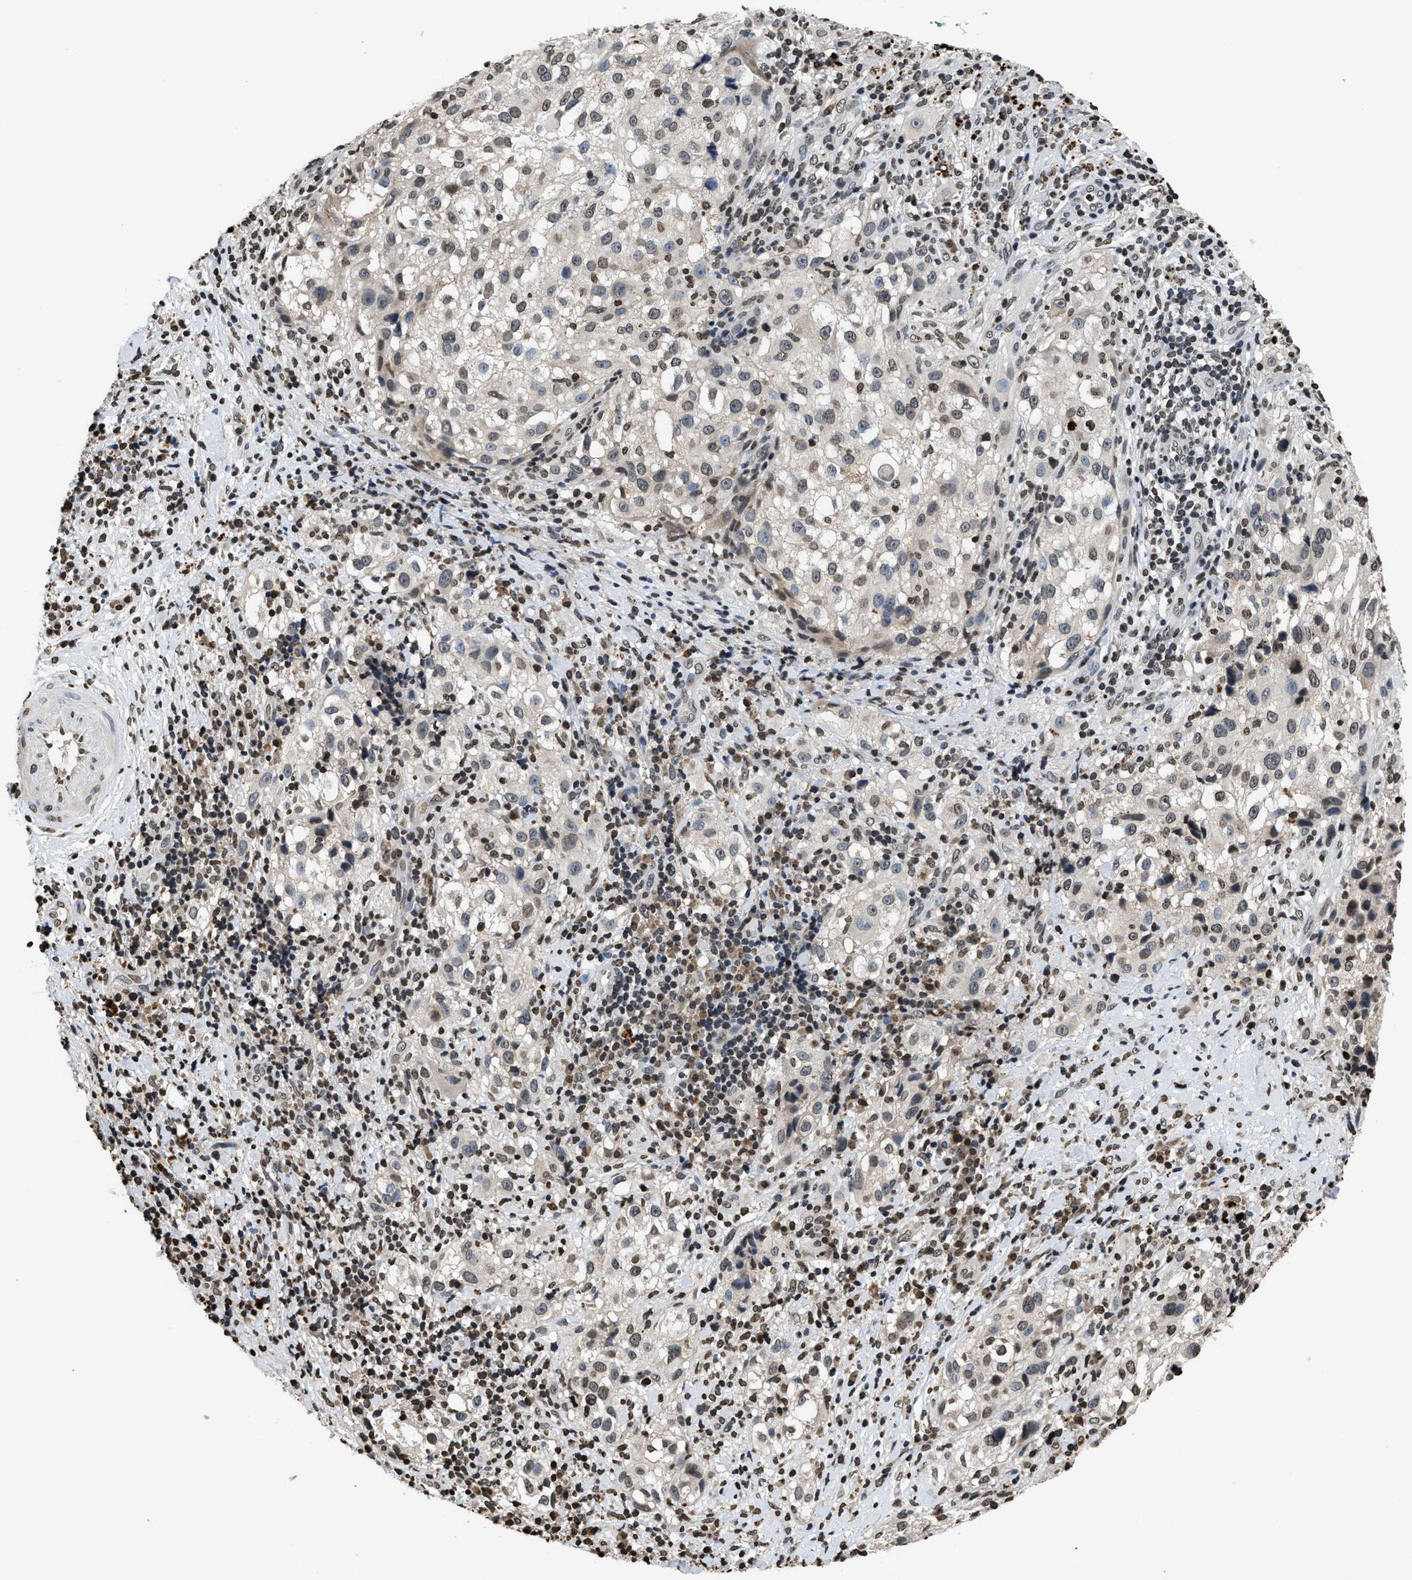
{"staining": {"intensity": "negative", "quantity": "none", "location": "none"}, "tissue": "melanoma", "cell_type": "Tumor cells", "image_type": "cancer", "snomed": [{"axis": "morphology", "description": "Necrosis, NOS"}, {"axis": "morphology", "description": "Malignant melanoma, NOS"}, {"axis": "topography", "description": "Skin"}], "caption": "An IHC histopathology image of melanoma is shown. There is no staining in tumor cells of melanoma. (DAB immunohistochemistry visualized using brightfield microscopy, high magnification).", "gene": "DNASE1L3", "patient": {"sex": "female", "age": 87}}